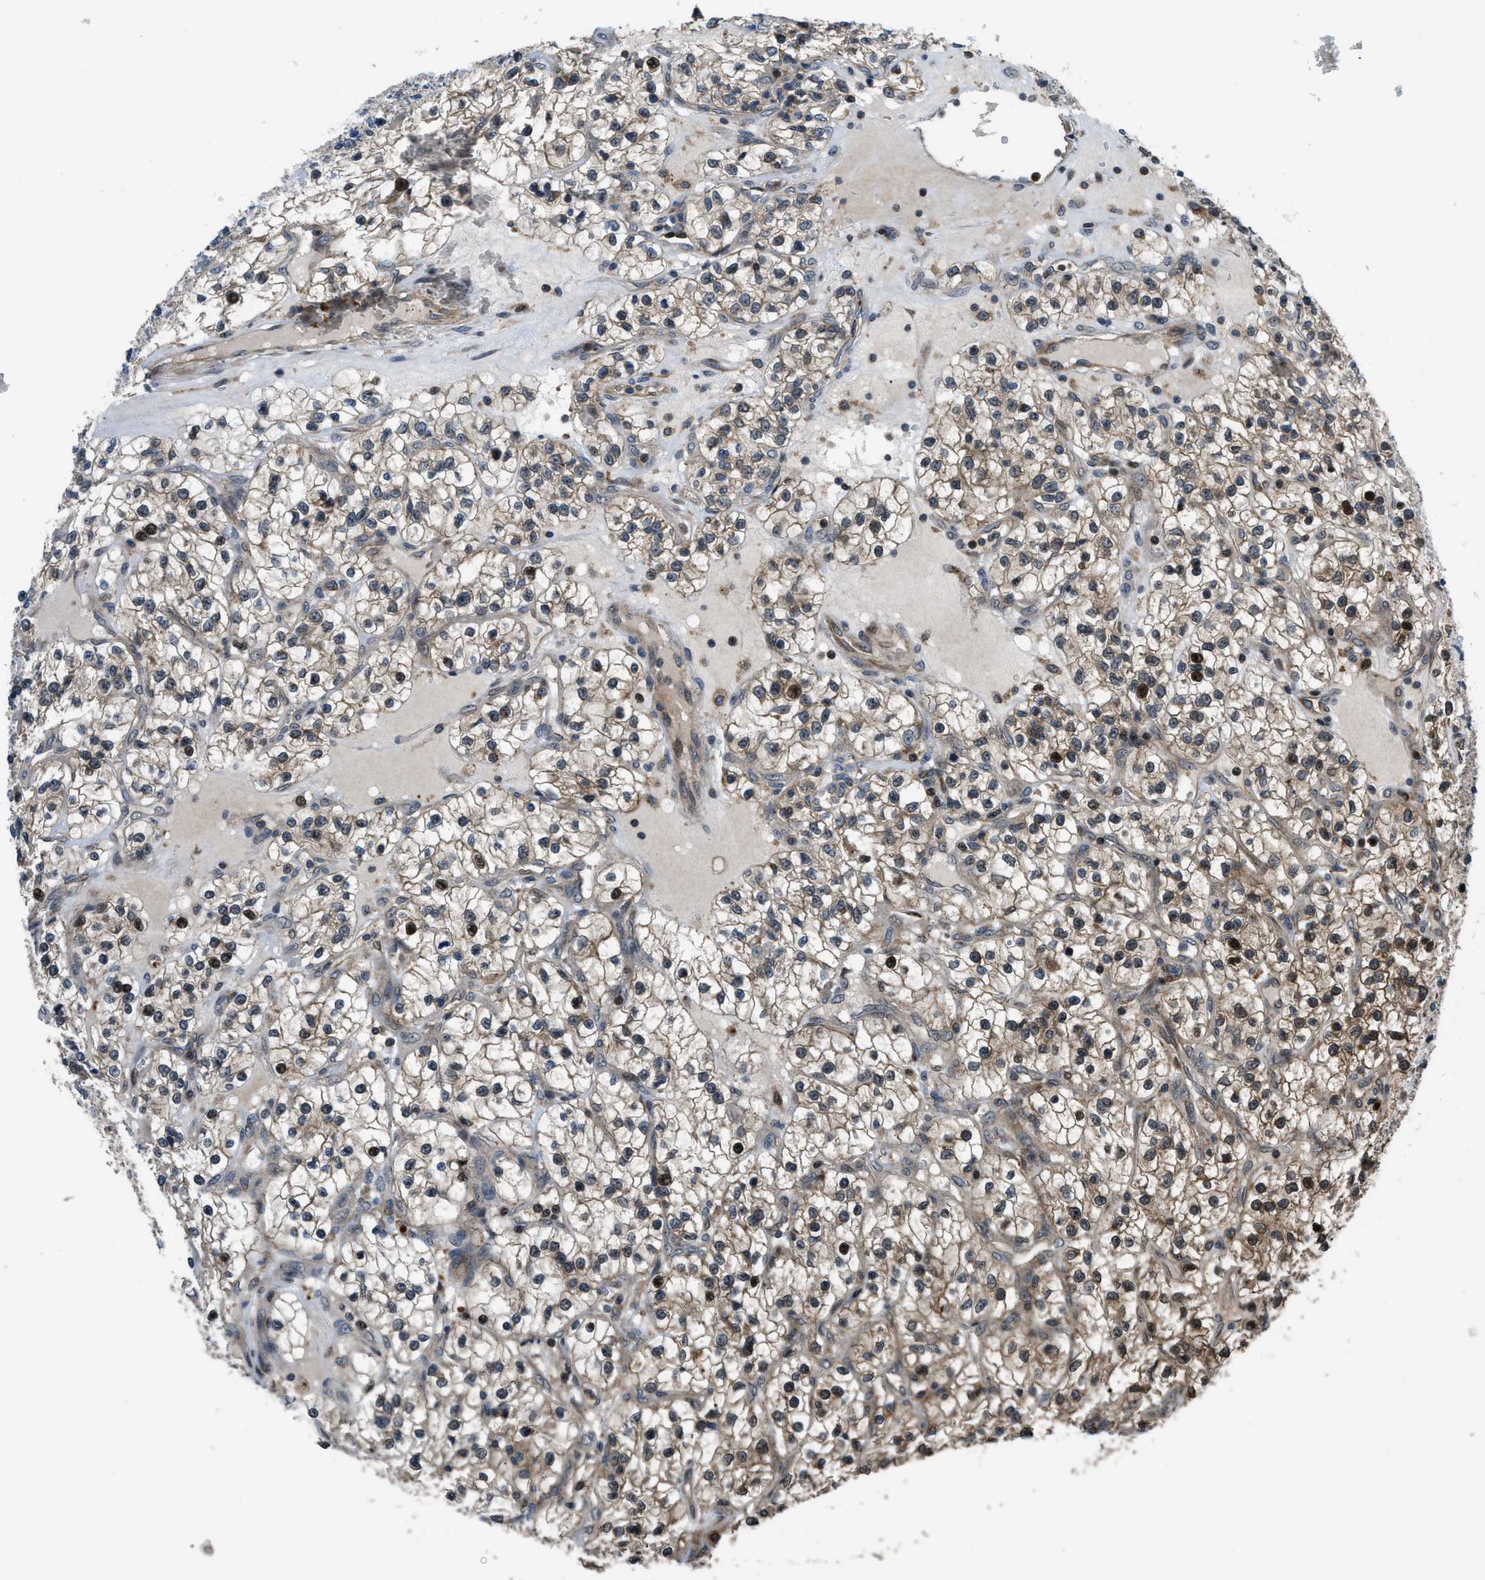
{"staining": {"intensity": "moderate", "quantity": "<25%", "location": "cytoplasmic/membranous,nuclear"}, "tissue": "renal cancer", "cell_type": "Tumor cells", "image_type": "cancer", "snomed": [{"axis": "morphology", "description": "Adenocarcinoma, NOS"}, {"axis": "topography", "description": "Kidney"}], "caption": "Tumor cells reveal low levels of moderate cytoplasmic/membranous and nuclear positivity in approximately <25% of cells in human renal cancer (adenocarcinoma).", "gene": "CTBS", "patient": {"sex": "female", "age": 57}}